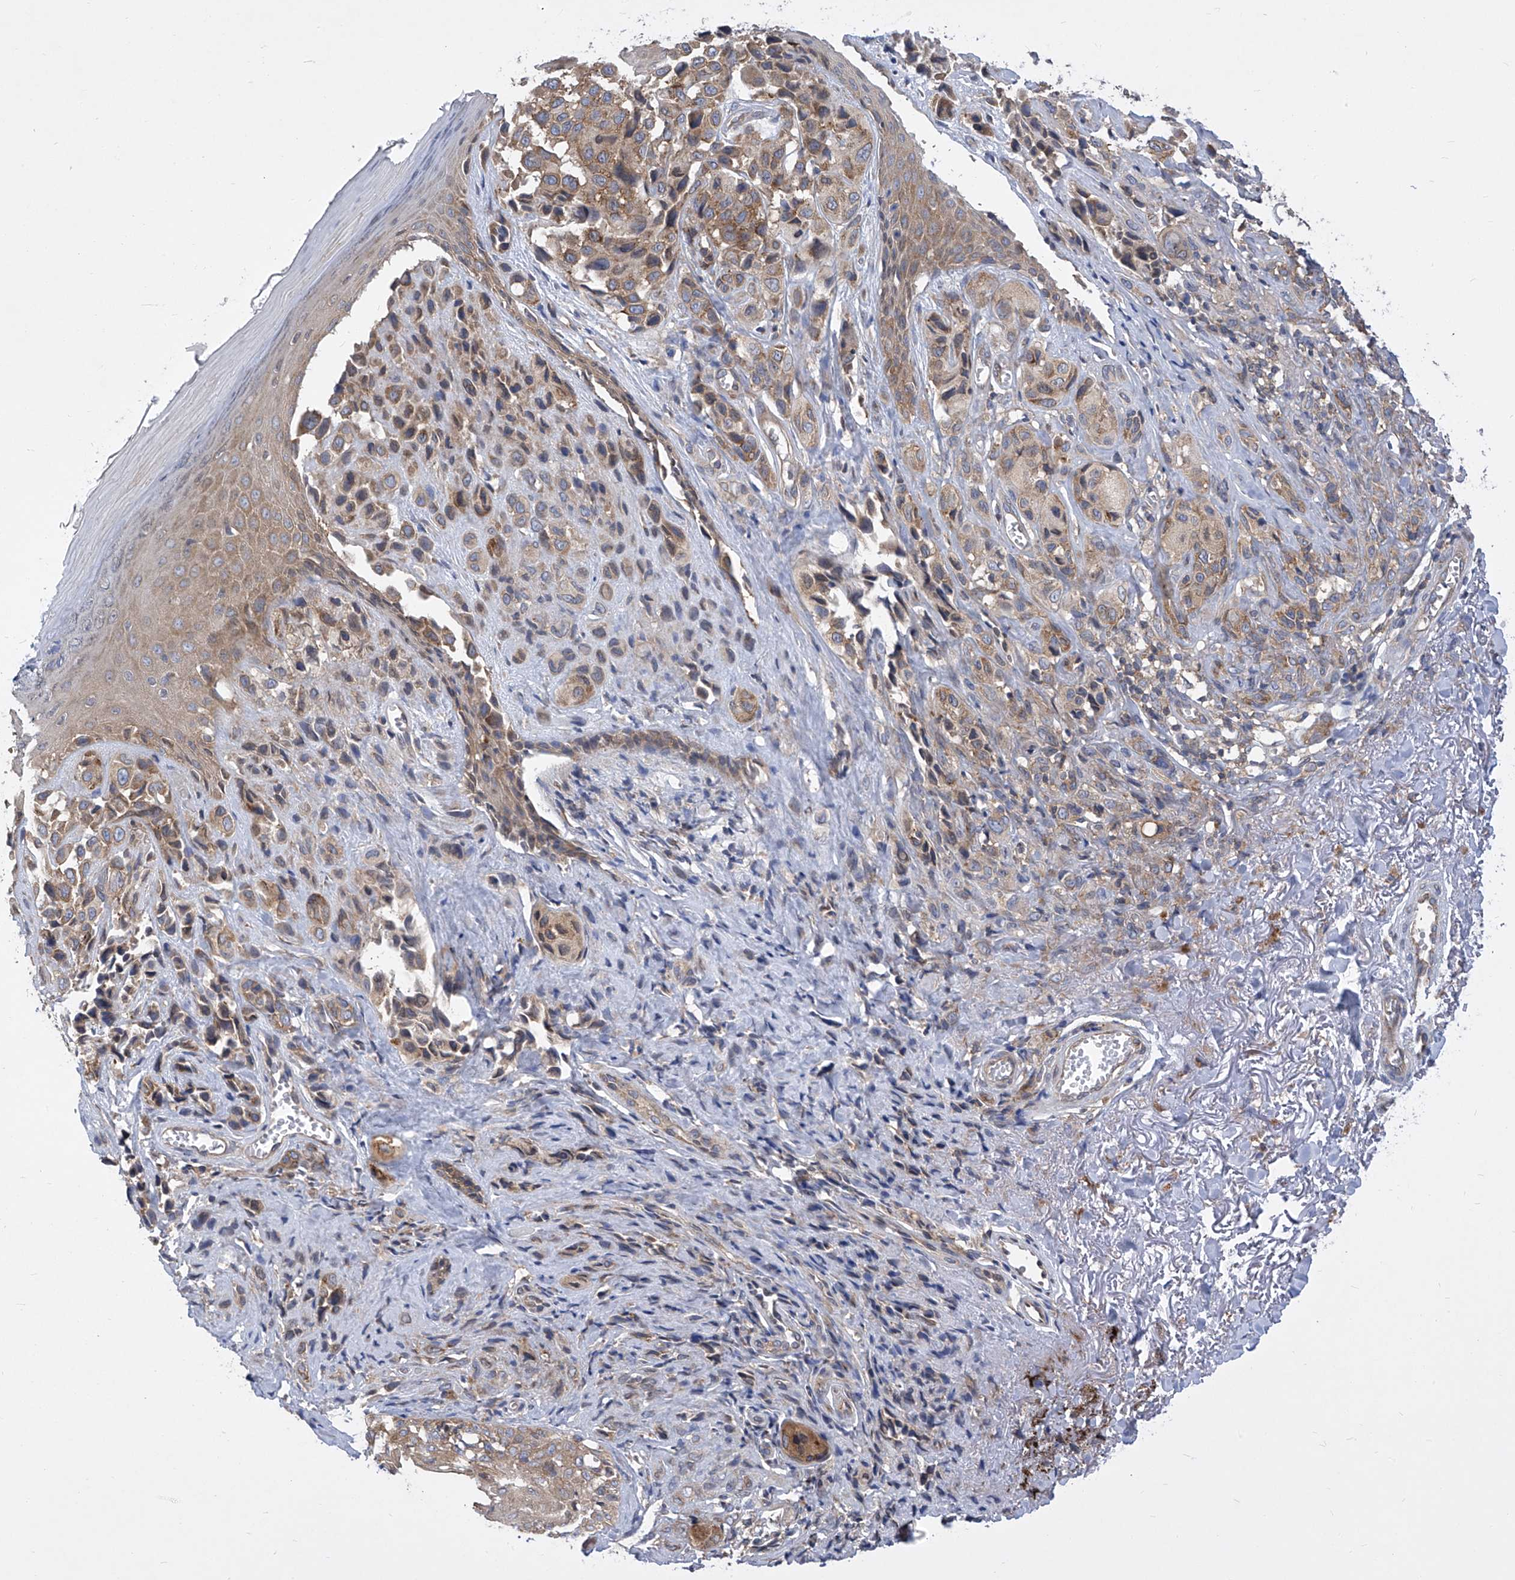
{"staining": {"intensity": "weak", "quantity": "25%-75%", "location": "cytoplasmic/membranous"}, "tissue": "melanoma", "cell_type": "Tumor cells", "image_type": "cancer", "snomed": [{"axis": "morphology", "description": "Malignant melanoma, NOS"}, {"axis": "topography", "description": "Skin"}], "caption": "The histopathology image demonstrates immunohistochemical staining of malignant melanoma. There is weak cytoplasmic/membranous staining is present in about 25%-75% of tumor cells.", "gene": "EIF3M", "patient": {"sex": "female", "age": 58}}